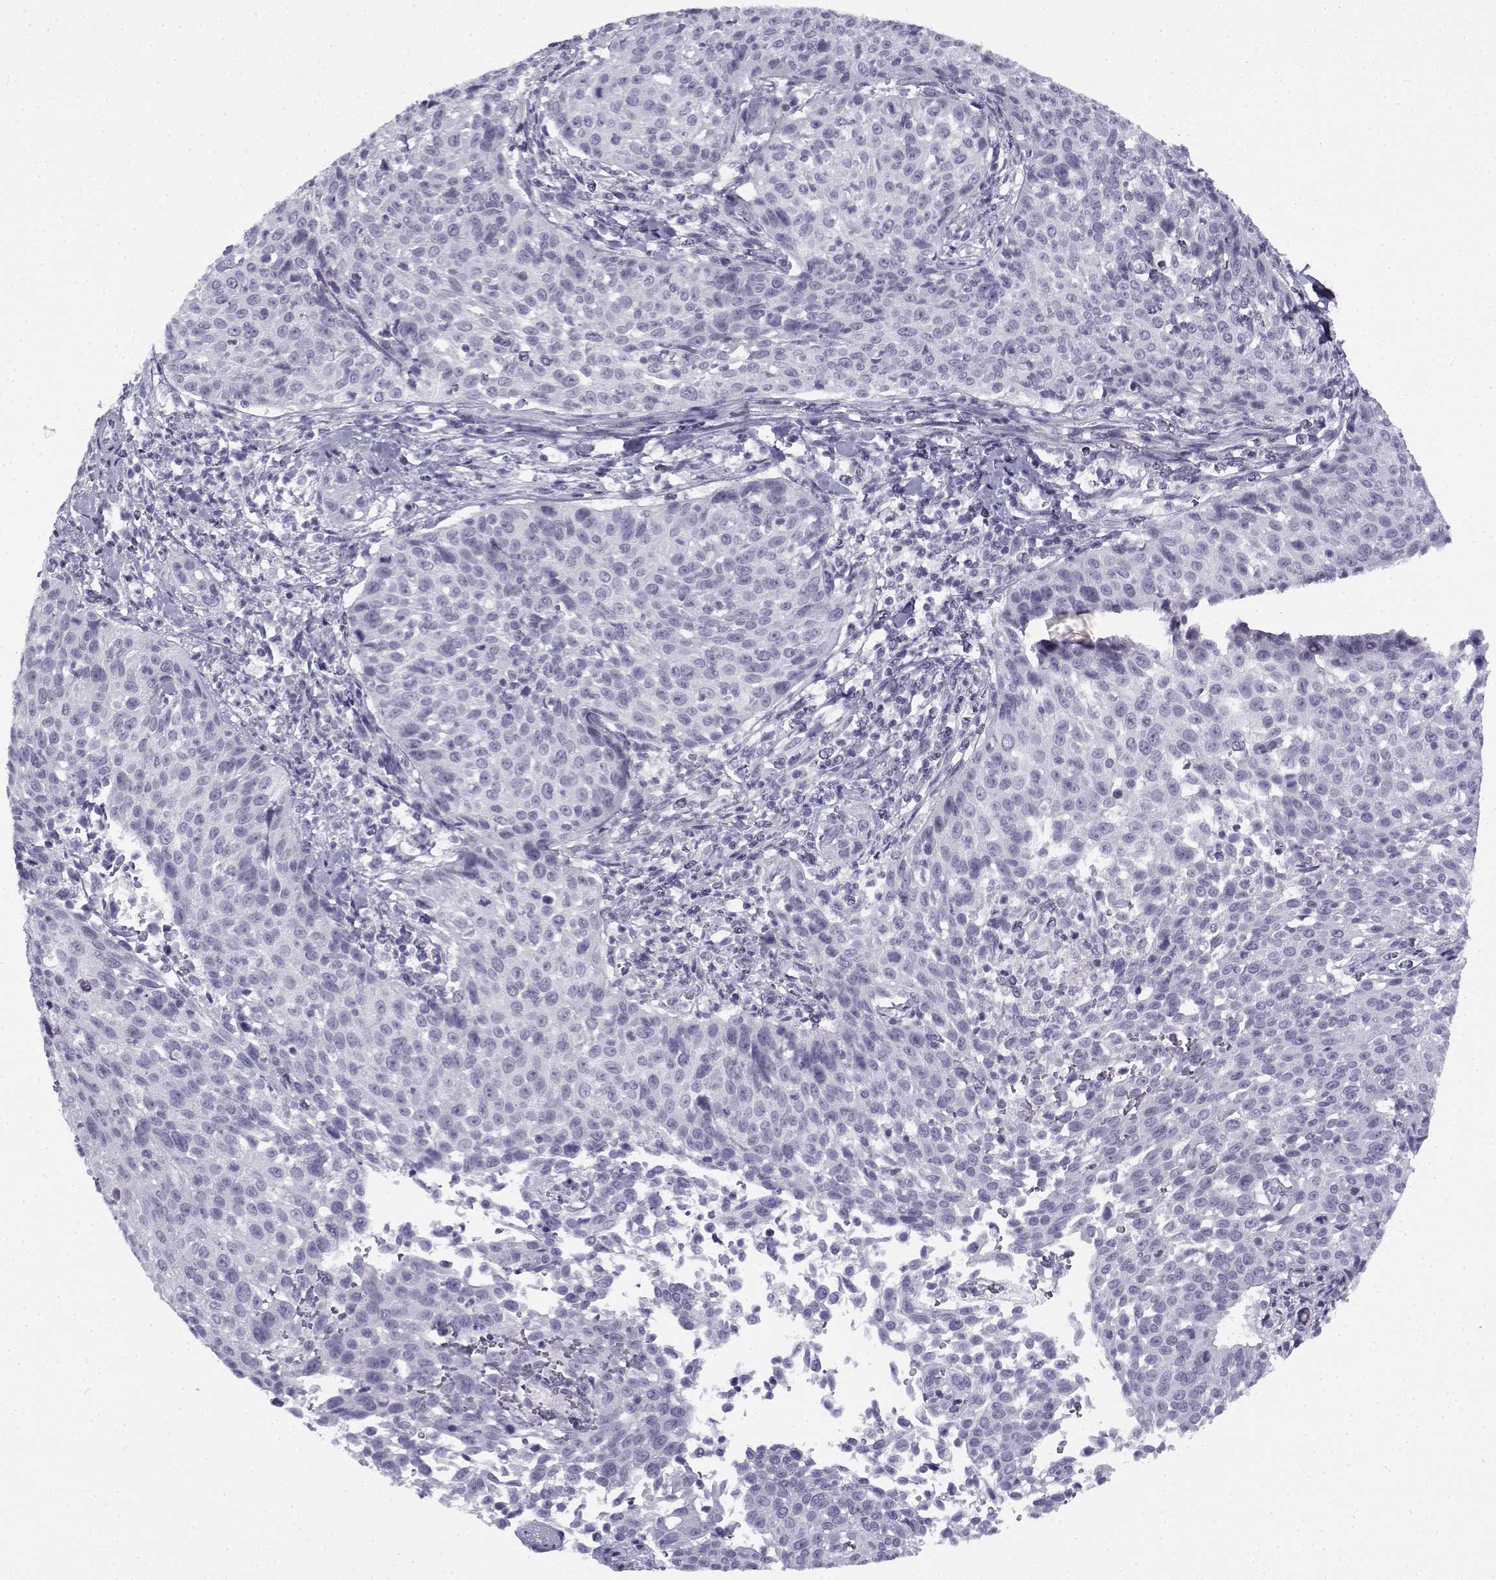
{"staining": {"intensity": "negative", "quantity": "none", "location": "none"}, "tissue": "cervical cancer", "cell_type": "Tumor cells", "image_type": "cancer", "snomed": [{"axis": "morphology", "description": "Squamous cell carcinoma, NOS"}, {"axis": "topography", "description": "Cervix"}], "caption": "DAB immunohistochemical staining of human cervical squamous cell carcinoma demonstrates no significant expression in tumor cells.", "gene": "FAM166A", "patient": {"sex": "female", "age": 26}}